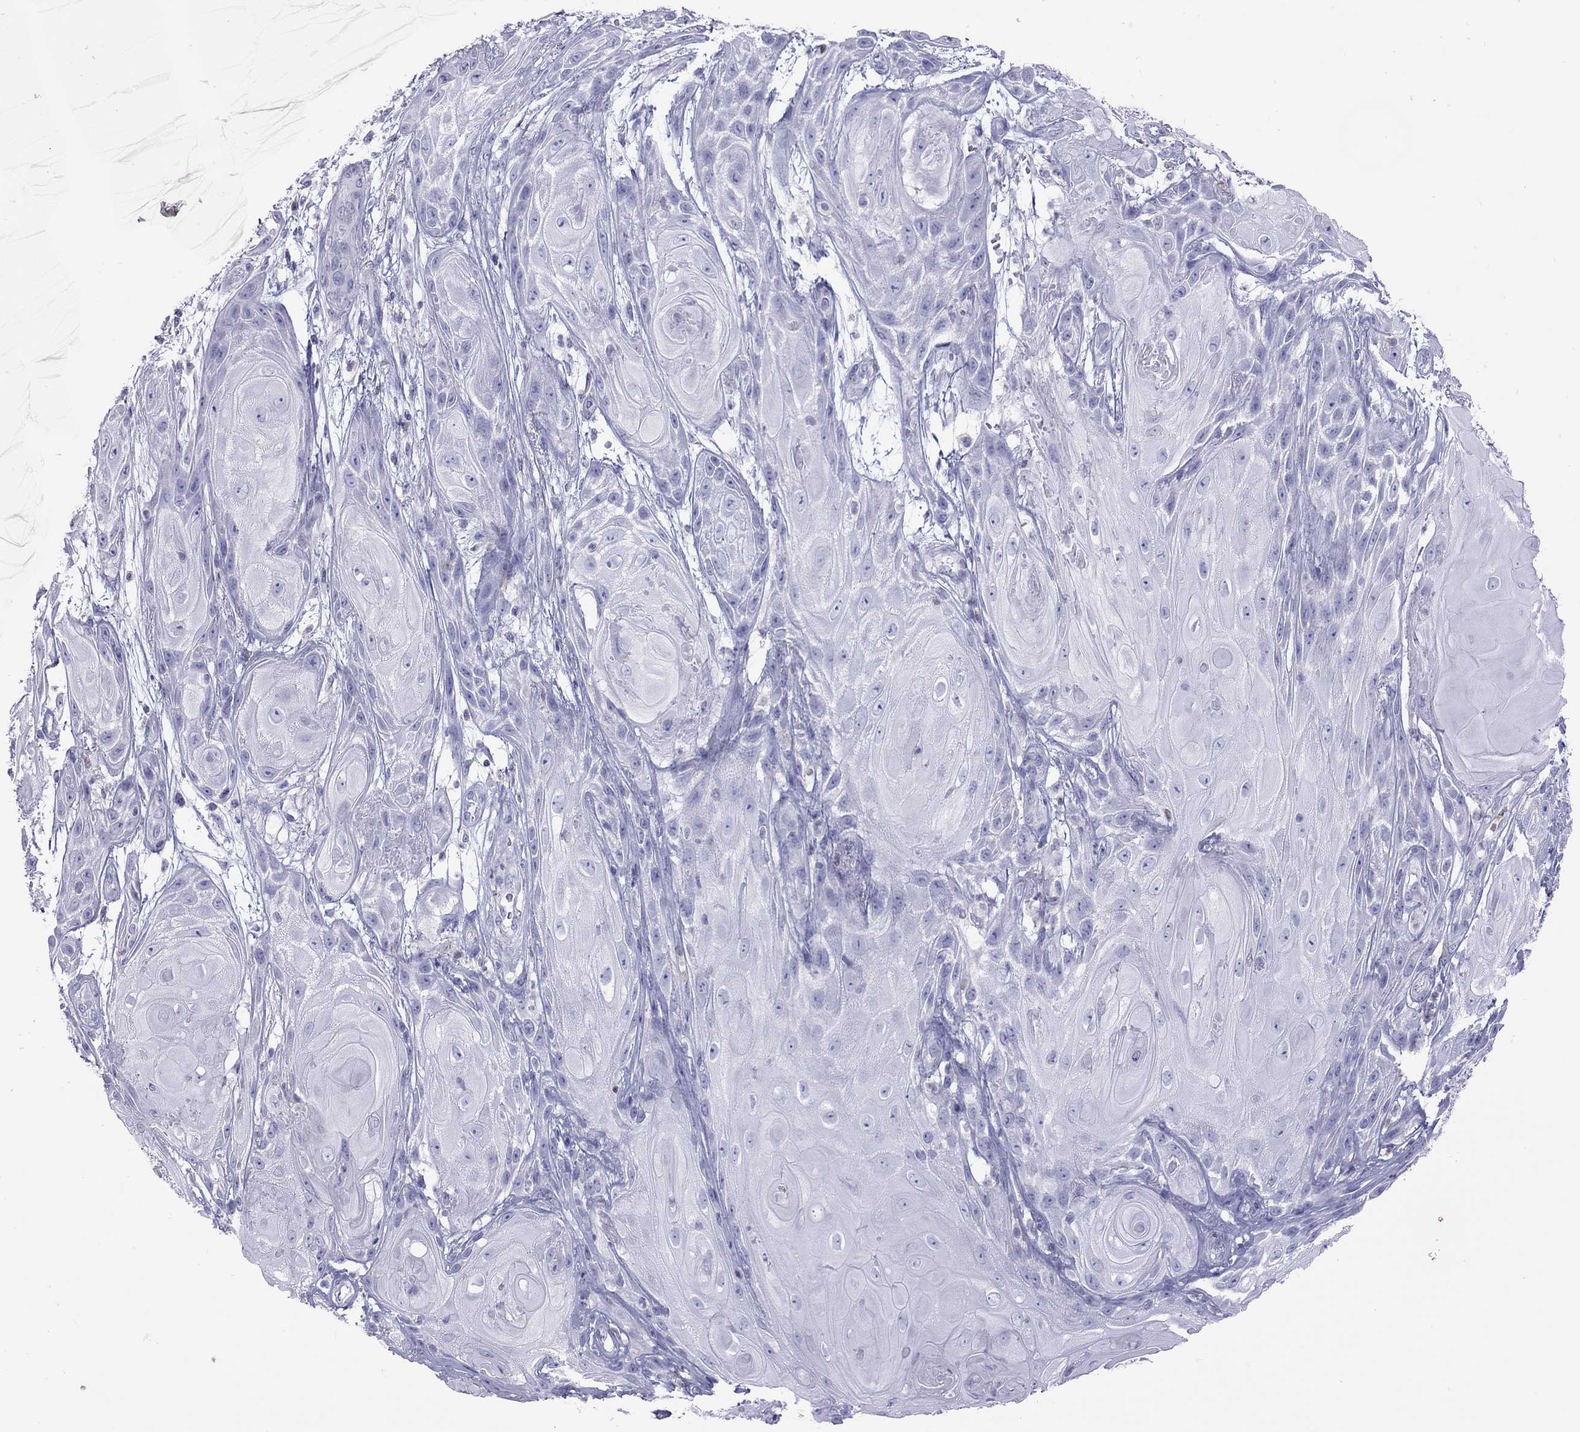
{"staining": {"intensity": "negative", "quantity": "none", "location": "none"}, "tissue": "skin cancer", "cell_type": "Tumor cells", "image_type": "cancer", "snomed": [{"axis": "morphology", "description": "Squamous cell carcinoma, NOS"}, {"axis": "topography", "description": "Skin"}], "caption": "Immunohistochemical staining of skin cancer shows no significant positivity in tumor cells.", "gene": "STAG3", "patient": {"sex": "male", "age": 62}}